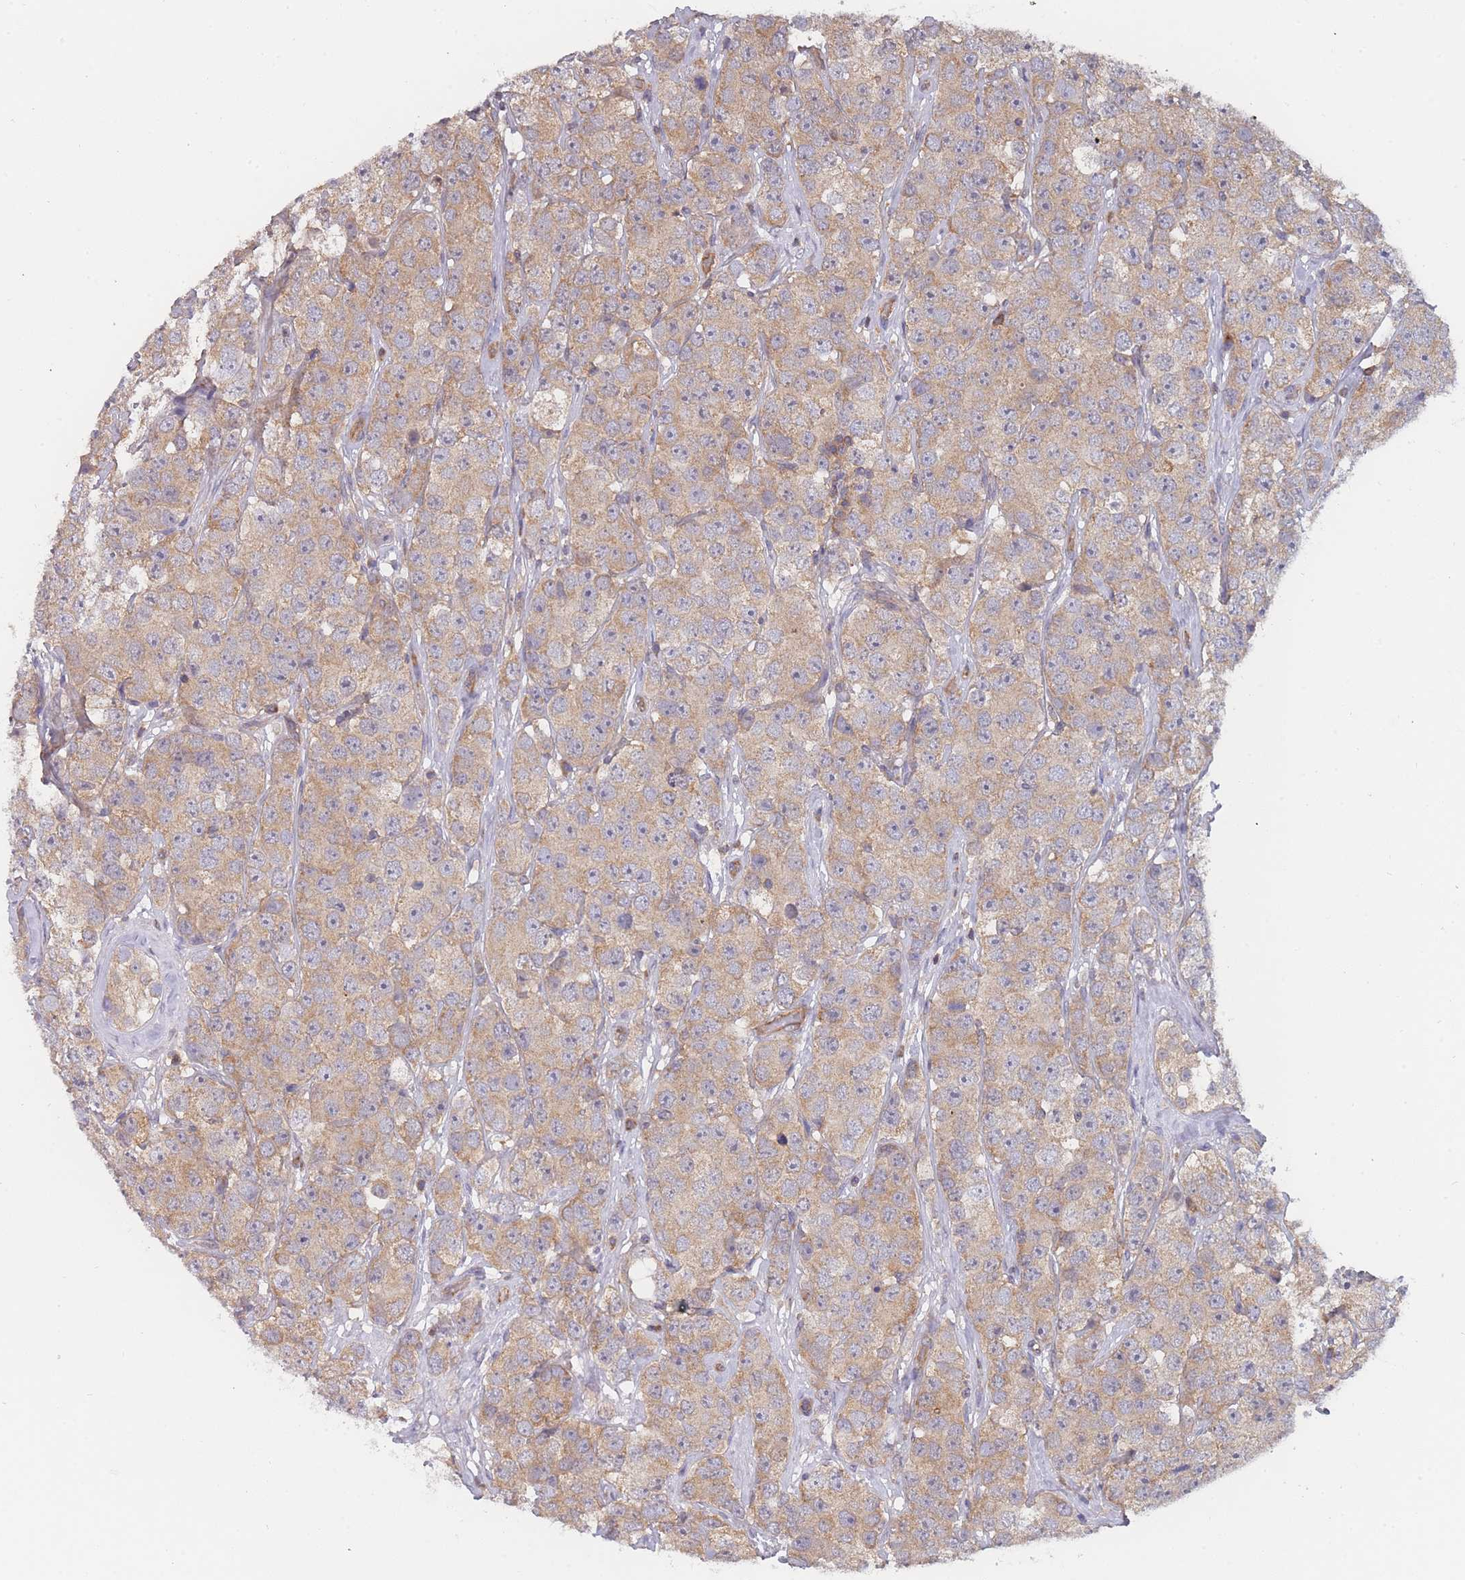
{"staining": {"intensity": "moderate", "quantity": ">75%", "location": "cytoplasmic/membranous"}, "tissue": "testis cancer", "cell_type": "Tumor cells", "image_type": "cancer", "snomed": [{"axis": "morphology", "description": "Seminoma, NOS"}, {"axis": "topography", "description": "Testis"}], "caption": "Testis cancer (seminoma) stained with a protein marker shows moderate staining in tumor cells.", "gene": "MRPS18B", "patient": {"sex": "male", "age": 28}}